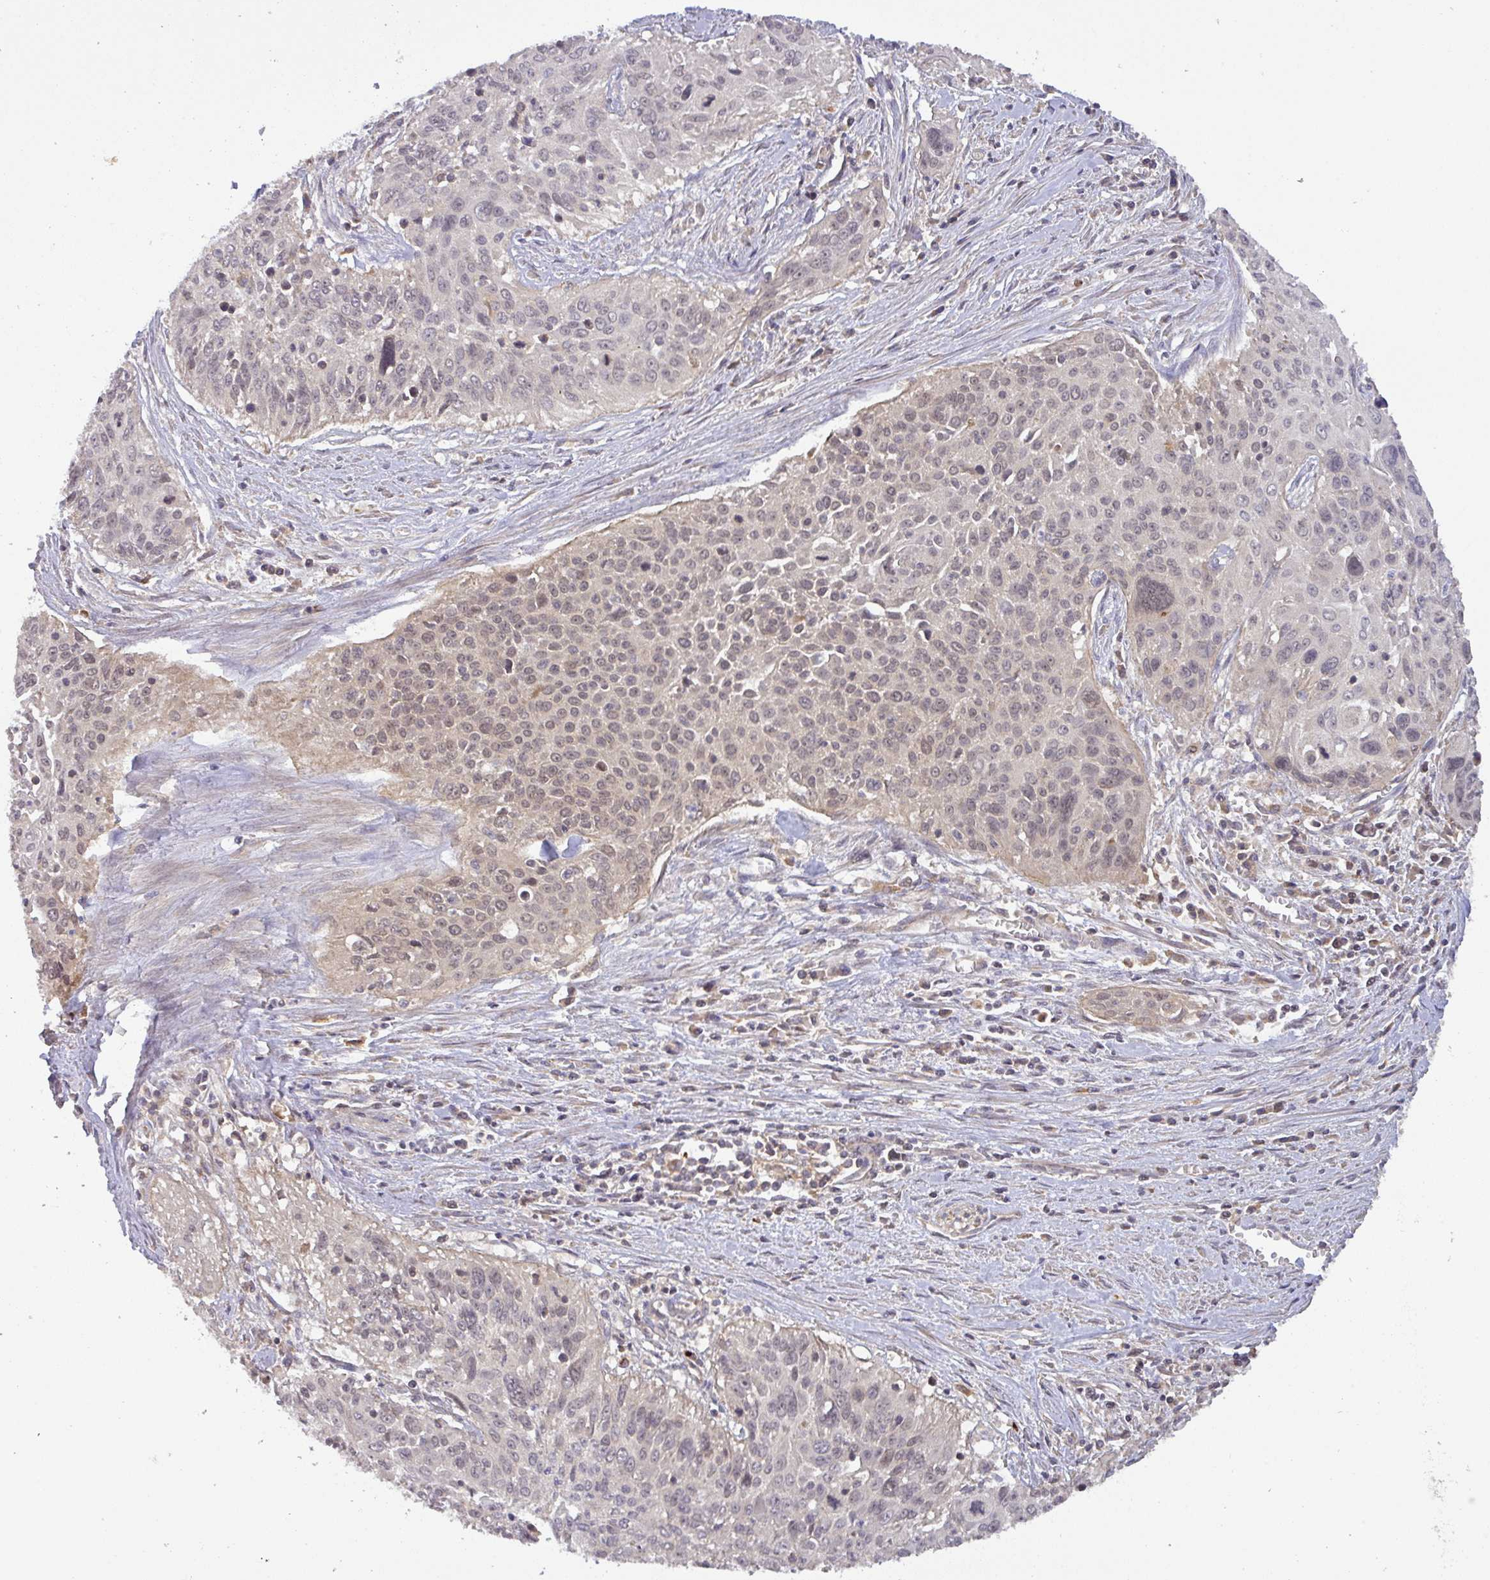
{"staining": {"intensity": "weak", "quantity": "25%-75%", "location": "nuclear"}, "tissue": "cervical cancer", "cell_type": "Tumor cells", "image_type": "cancer", "snomed": [{"axis": "morphology", "description": "Squamous cell carcinoma, NOS"}, {"axis": "topography", "description": "Cervix"}], "caption": "This micrograph displays cervical cancer (squamous cell carcinoma) stained with IHC to label a protein in brown. The nuclear of tumor cells show weak positivity for the protein. Nuclei are counter-stained blue.", "gene": "CCDC121", "patient": {"sex": "female", "age": 55}}